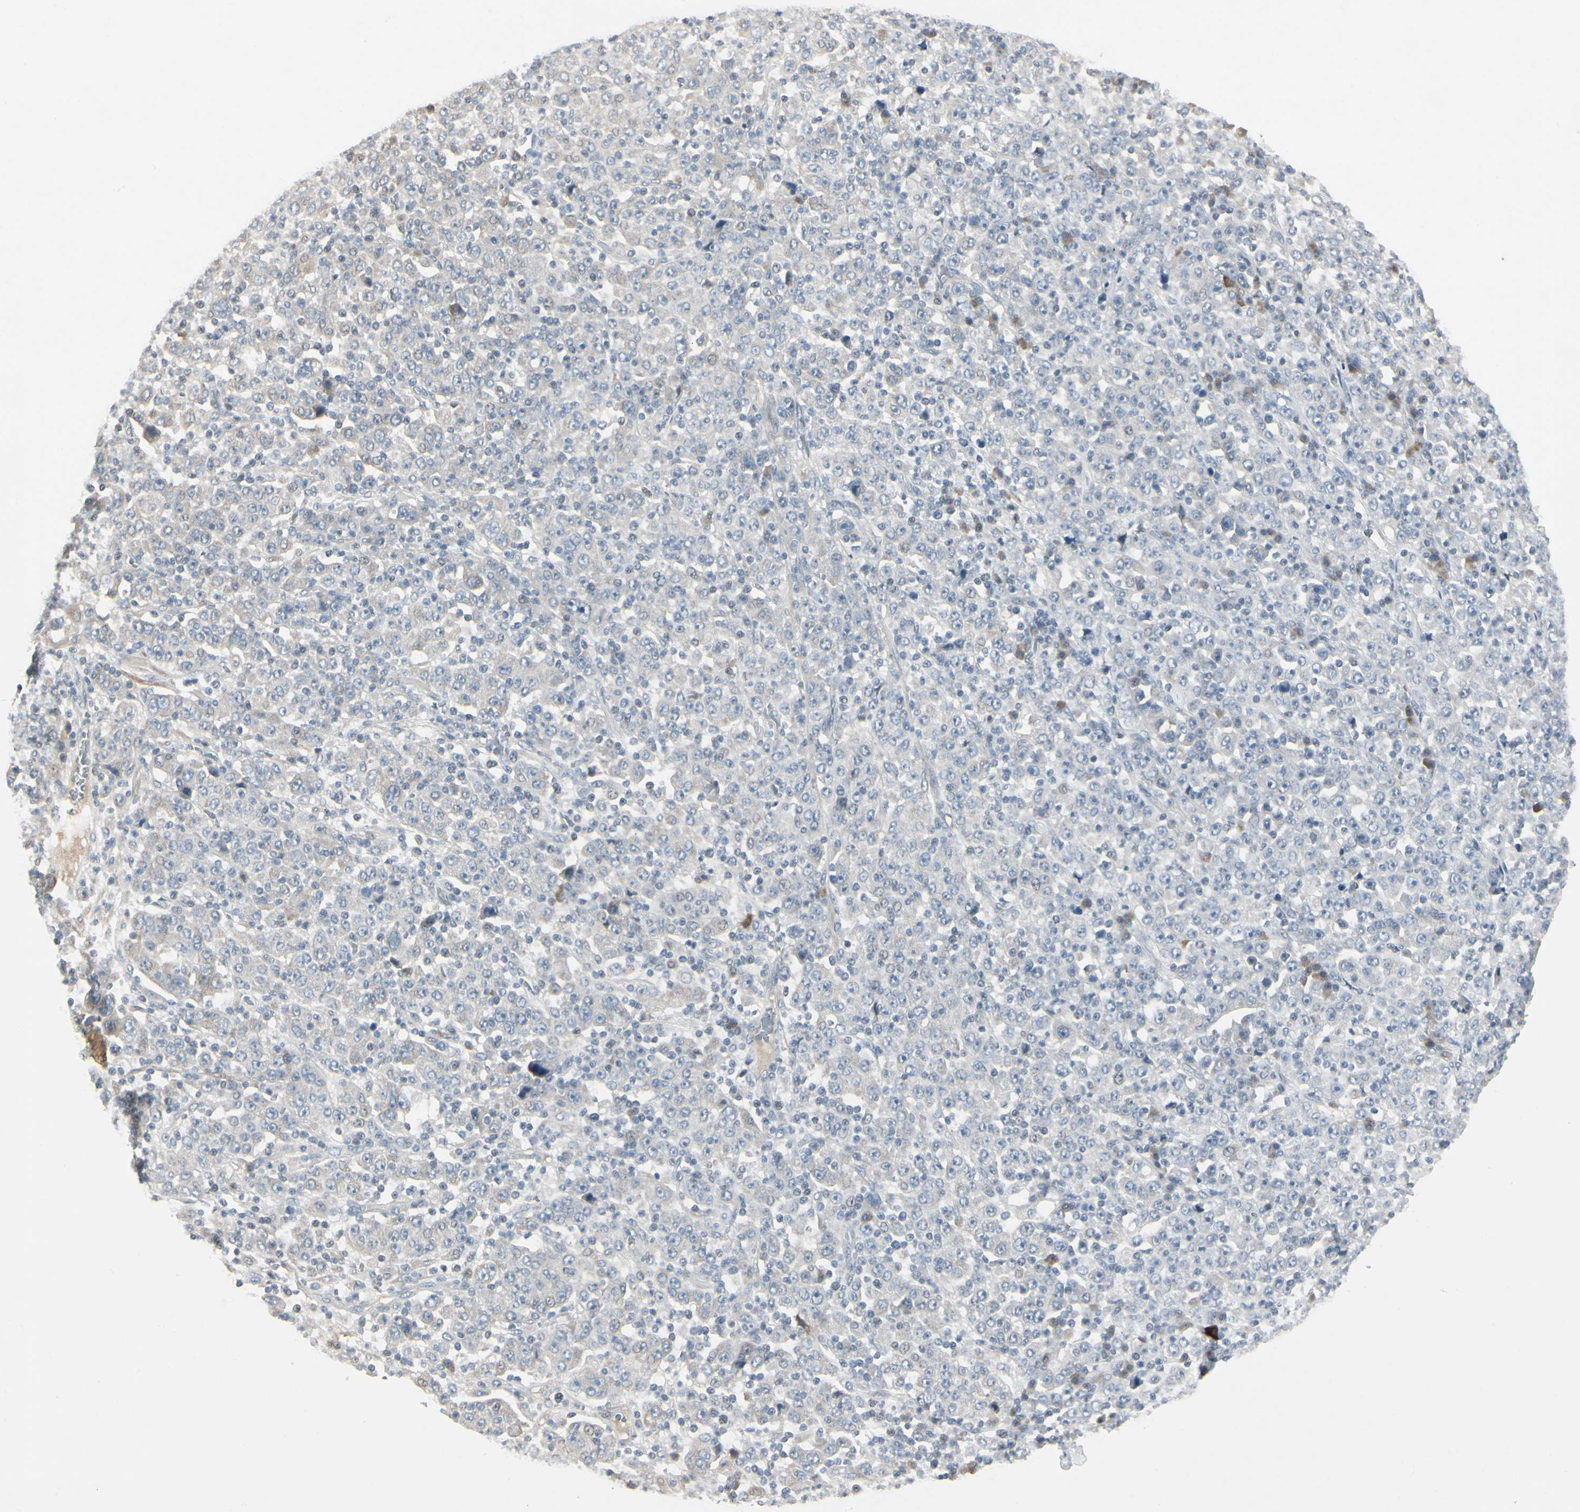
{"staining": {"intensity": "weak", "quantity": "<25%", "location": "cytoplasmic/membranous"}, "tissue": "stomach cancer", "cell_type": "Tumor cells", "image_type": "cancer", "snomed": [{"axis": "morphology", "description": "Normal tissue, NOS"}, {"axis": "morphology", "description": "Adenocarcinoma, NOS"}, {"axis": "topography", "description": "Stomach, upper"}, {"axis": "topography", "description": "Stomach"}], "caption": "The IHC histopathology image has no significant positivity in tumor cells of stomach cancer (adenocarcinoma) tissue. The staining is performed using DAB (3,3'-diaminobenzidine) brown chromogen with nuclei counter-stained in using hematoxylin.", "gene": "DMPK", "patient": {"sex": "male", "age": 59}}